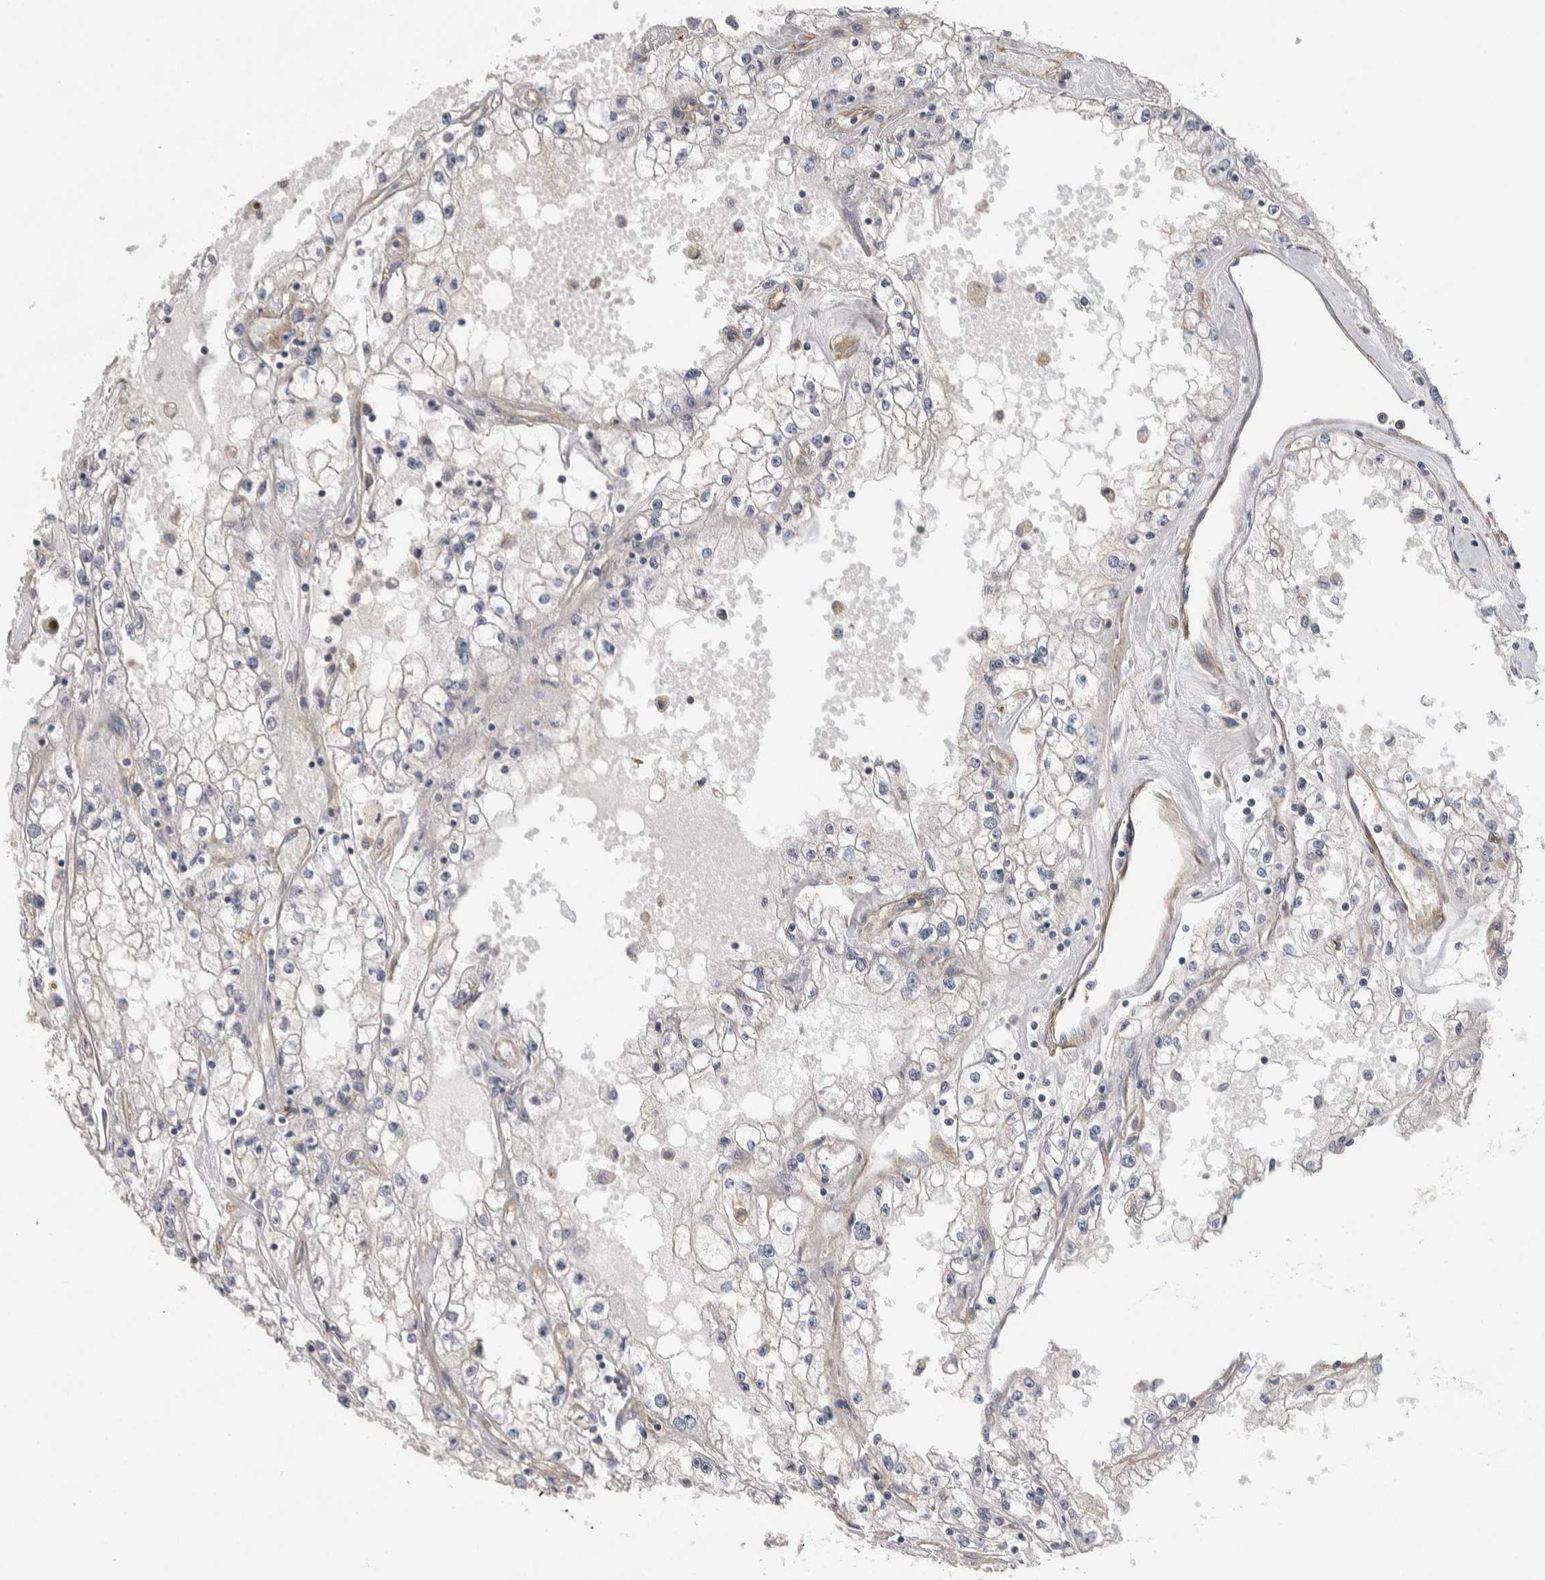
{"staining": {"intensity": "negative", "quantity": "none", "location": "none"}, "tissue": "renal cancer", "cell_type": "Tumor cells", "image_type": "cancer", "snomed": [{"axis": "morphology", "description": "Adenocarcinoma, NOS"}, {"axis": "topography", "description": "Kidney"}], "caption": "There is no significant staining in tumor cells of renal cancer. (DAB (3,3'-diaminobenzidine) IHC, high magnification).", "gene": "GCNA", "patient": {"sex": "male", "age": 56}}